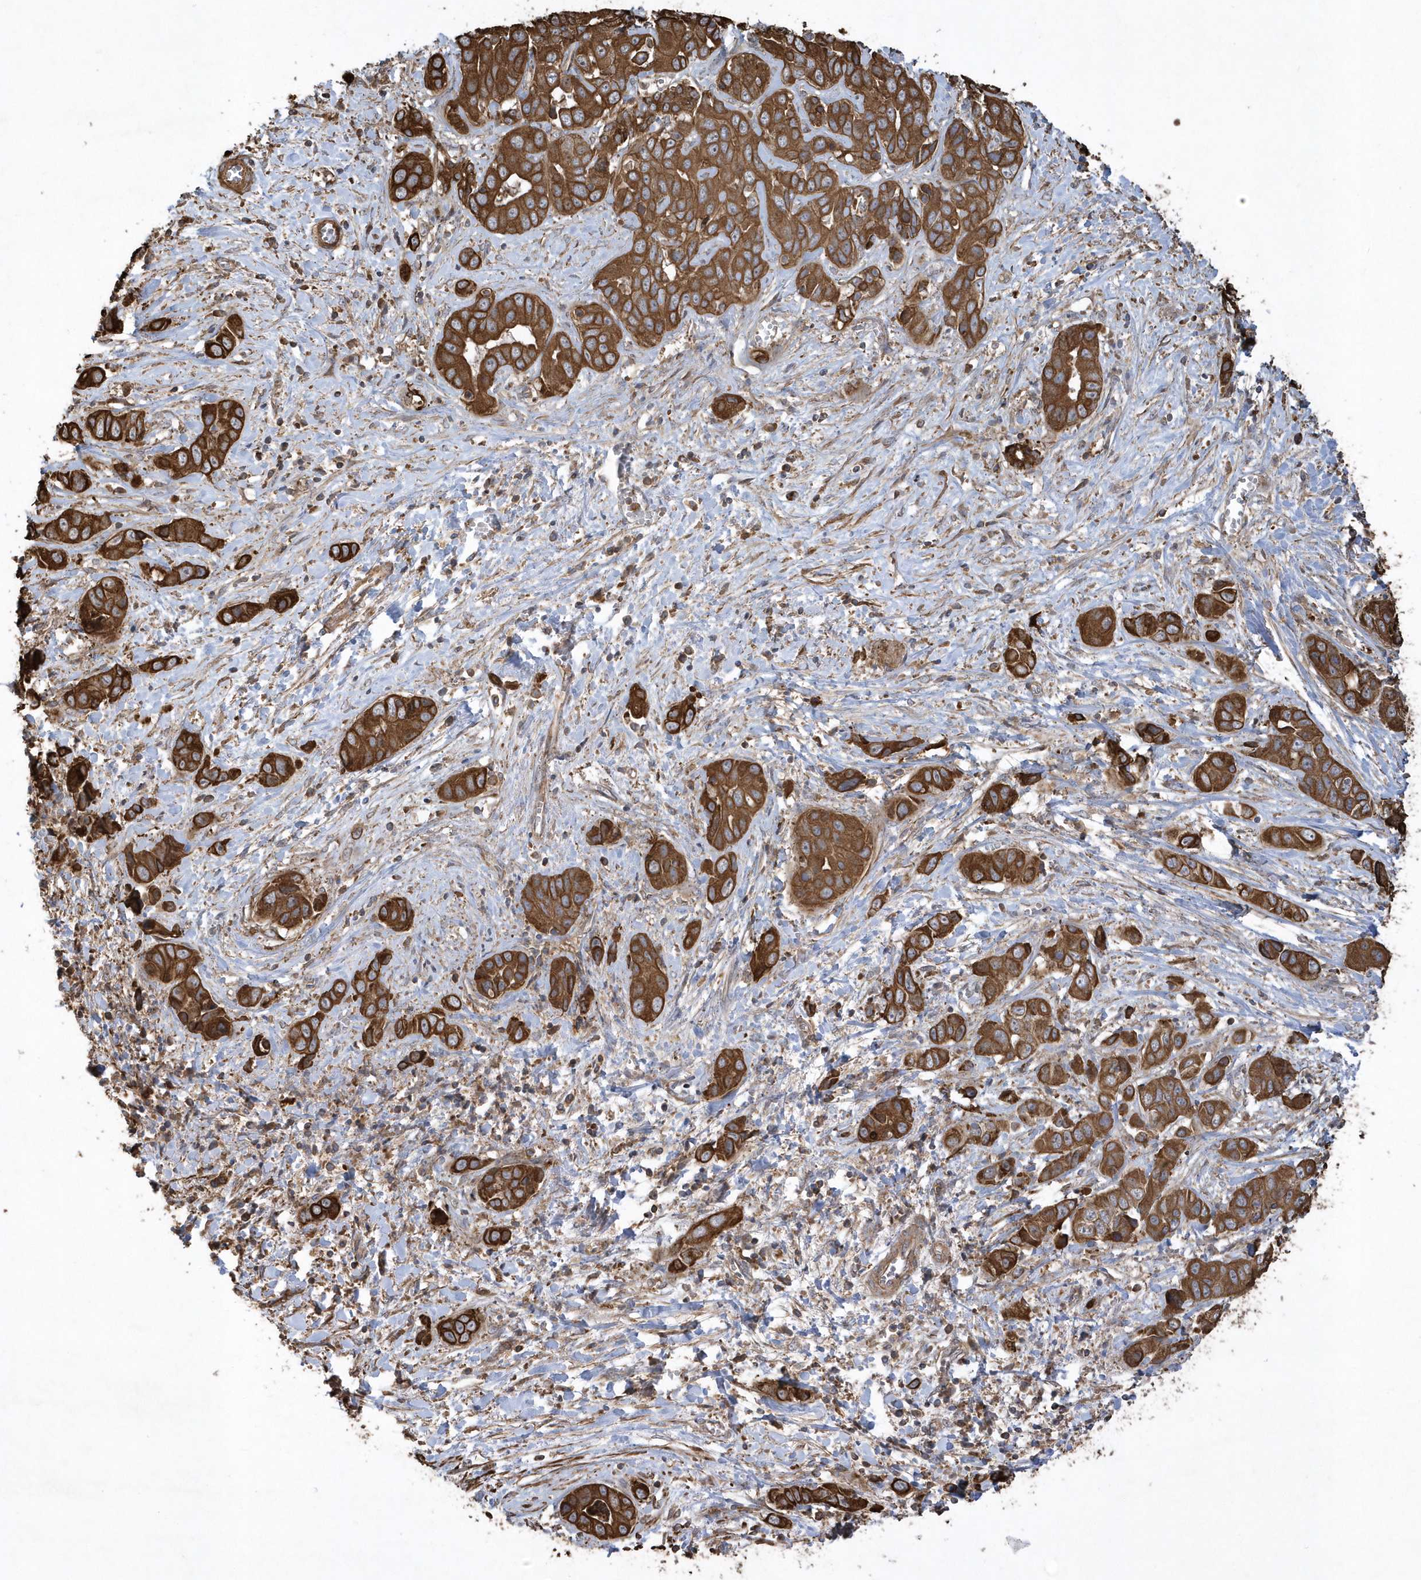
{"staining": {"intensity": "strong", "quantity": ">75%", "location": "cytoplasmic/membranous"}, "tissue": "liver cancer", "cell_type": "Tumor cells", "image_type": "cancer", "snomed": [{"axis": "morphology", "description": "Cholangiocarcinoma"}, {"axis": "topography", "description": "Liver"}], "caption": "A high amount of strong cytoplasmic/membranous staining is present in approximately >75% of tumor cells in liver cancer tissue.", "gene": "SENP8", "patient": {"sex": "female", "age": 52}}